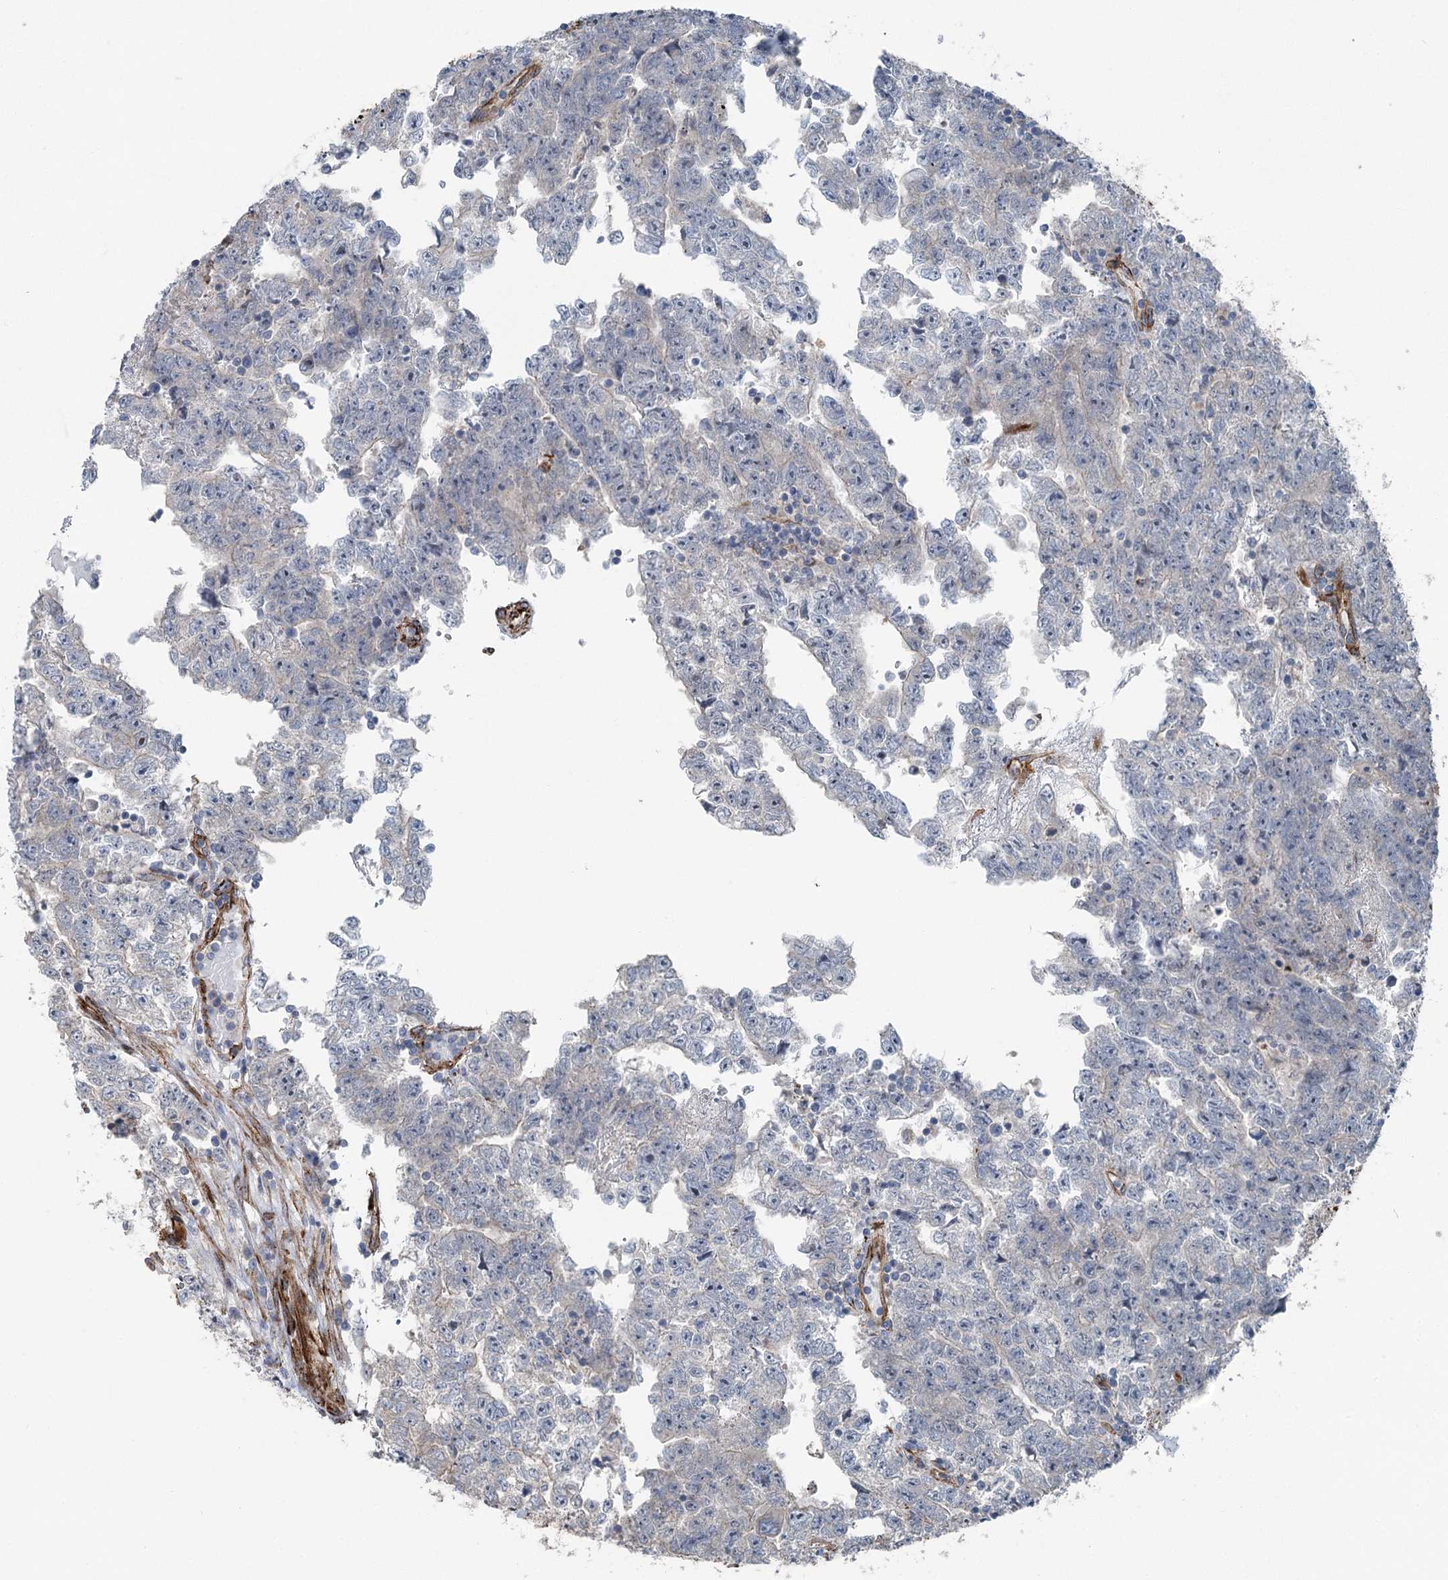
{"staining": {"intensity": "negative", "quantity": "none", "location": "none"}, "tissue": "testis cancer", "cell_type": "Tumor cells", "image_type": "cancer", "snomed": [{"axis": "morphology", "description": "Carcinoma, Embryonal, NOS"}, {"axis": "topography", "description": "Testis"}], "caption": "This histopathology image is of testis cancer stained with IHC to label a protein in brown with the nuclei are counter-stained blue. There is no expression in tumor cells. (Brightfield microscopy of DAB immunohistochemistry at high magnification).", "gene": "IQSEC1", "patient": {"sex": "male", "age": 25}}